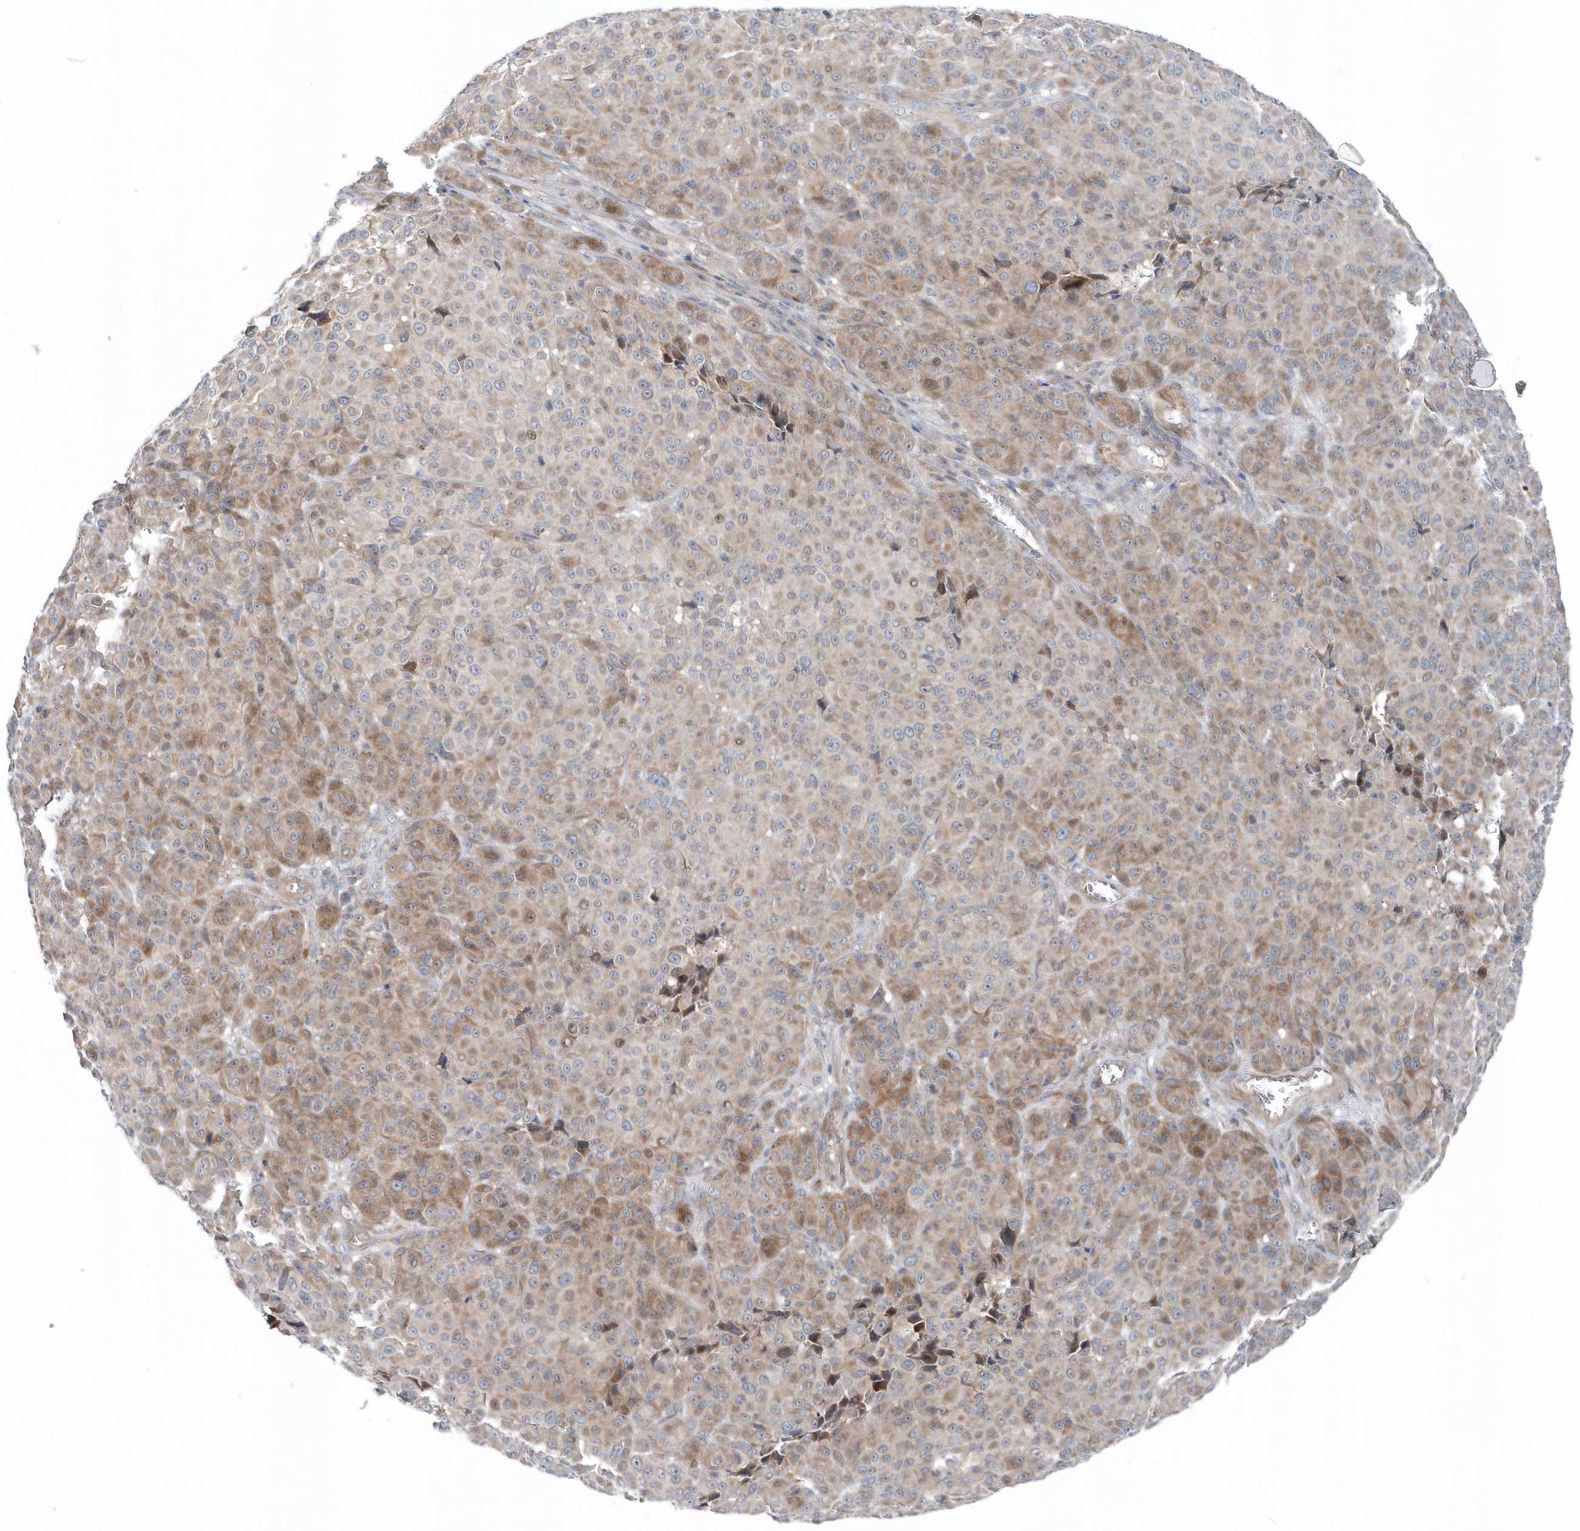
{"staining": {"intensity": "moderate", "quantity": ">75%", "location": "cytoplasmic/membranous,nuclear"}, "tissue": "melanoma", "cell_type": "Tumor cells", "image_type": "cancer", "snomed": [{"axis": "morphology", "description": "Malignant melanoma, NOS"}, {"axis": "topography", "description": "Skin"}], "caption": "Protein analysis of melanoma tissue displays moderate cytoplasmic/membranous and nuclear positivity in approximately >75% of tumor cells.", "gene": "MCC", "patient": {"sex": "male", "age": 73}}